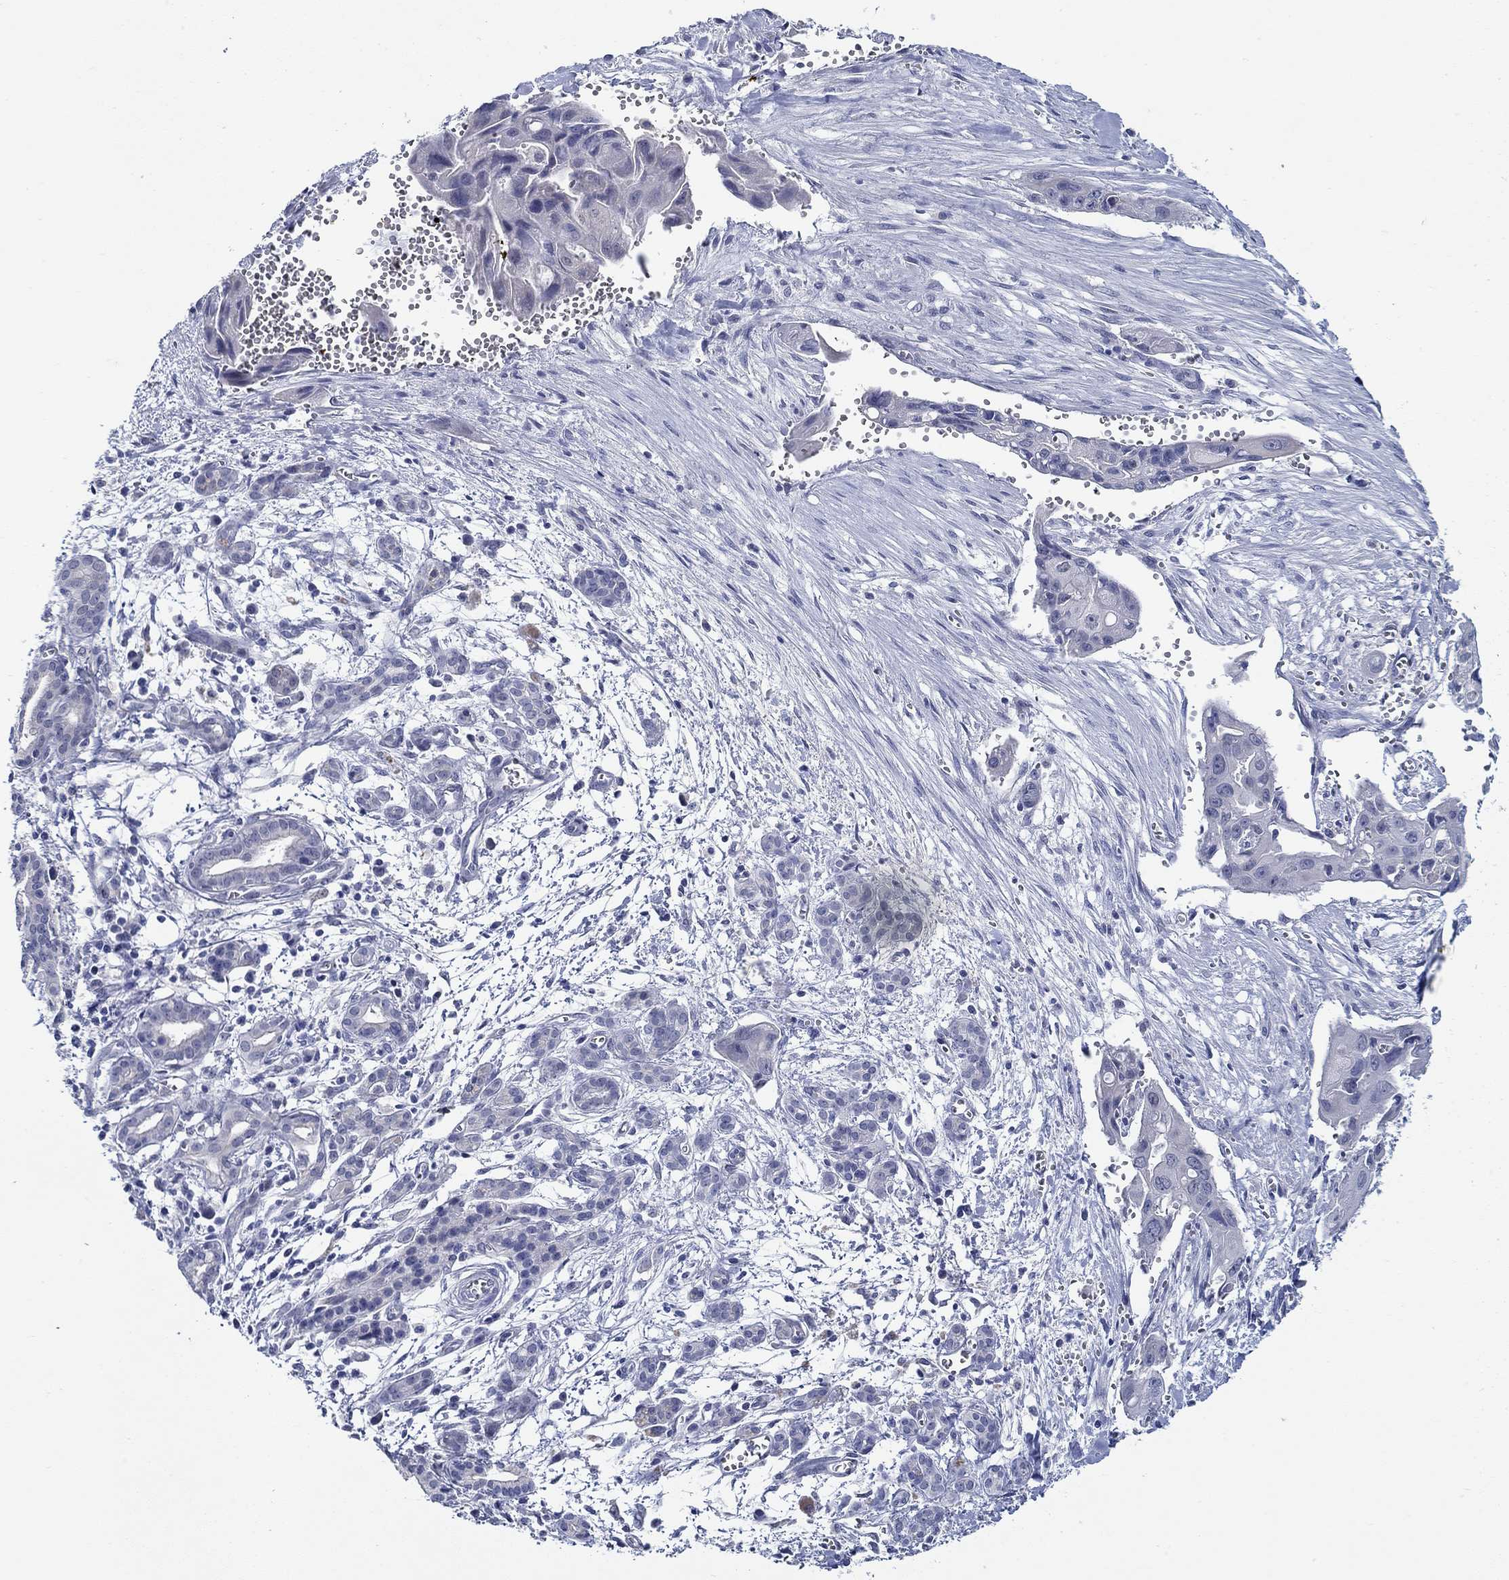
{"staining": {"intensity": "negative", "quantity": "none", "location": "none"}, "tissue": "pancreatic cancer", "cell_type": "Tumor cells", "image_type": "cancer", "snomed": [{"axis": "morphology", "description": "Adenocarcinoma, NOS"}, {"axis": "topography", "description": "Pancreas"}], "caption": "Immunohistochemistry (IHC) histopathology image of adenocarcinoma (pancreatic) stained for a protein (brown), which exhibits no positivity in tumor cells.", "gene": "MC2R", "patient": {"sex": "male", "age": 60}}